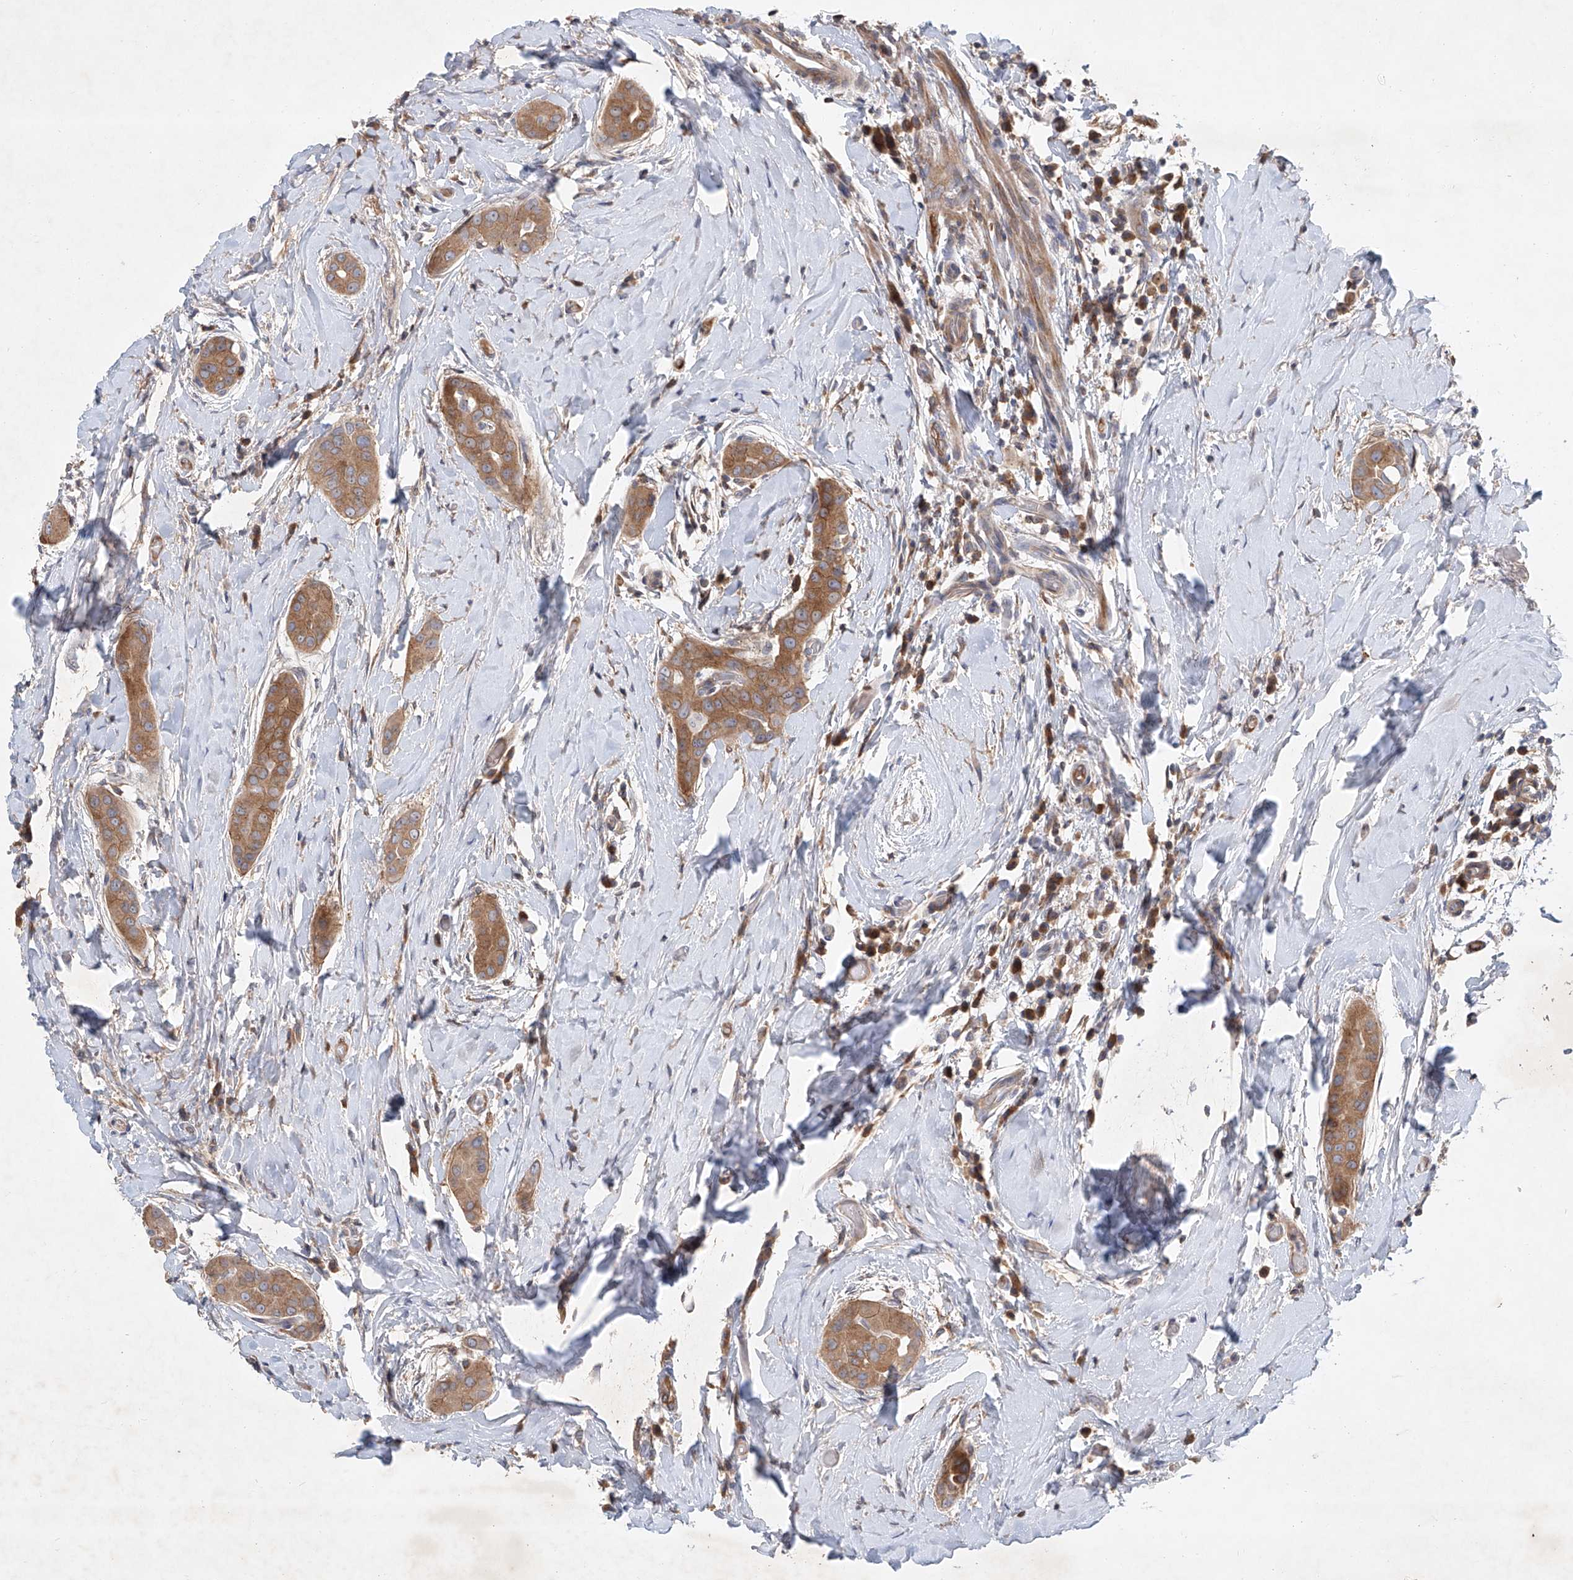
{"staining": {"intensity": "moderate", "quantity": ">75%", "location": "cytoplasmic/membranous"}, "tissue": "thyroid cancer", "cell_type": "Tumor cells", "image_type": "cancer", "snomed": [{"axis": "morphology", "description": "Papillary adenocarcinoma, NOS"}, {"axis": "topography", "description": "Thyroid gland"}], "caption": "This micrograph exhibits immunohistochemistry staining of human thyroid papillary adenocarcinoma, with medium moderate cytoplasmic/membranous expression in approximately >75% of tumor cells.", "gene": "CARMIL1", "patient": {"sex": "male", "age": 33}}